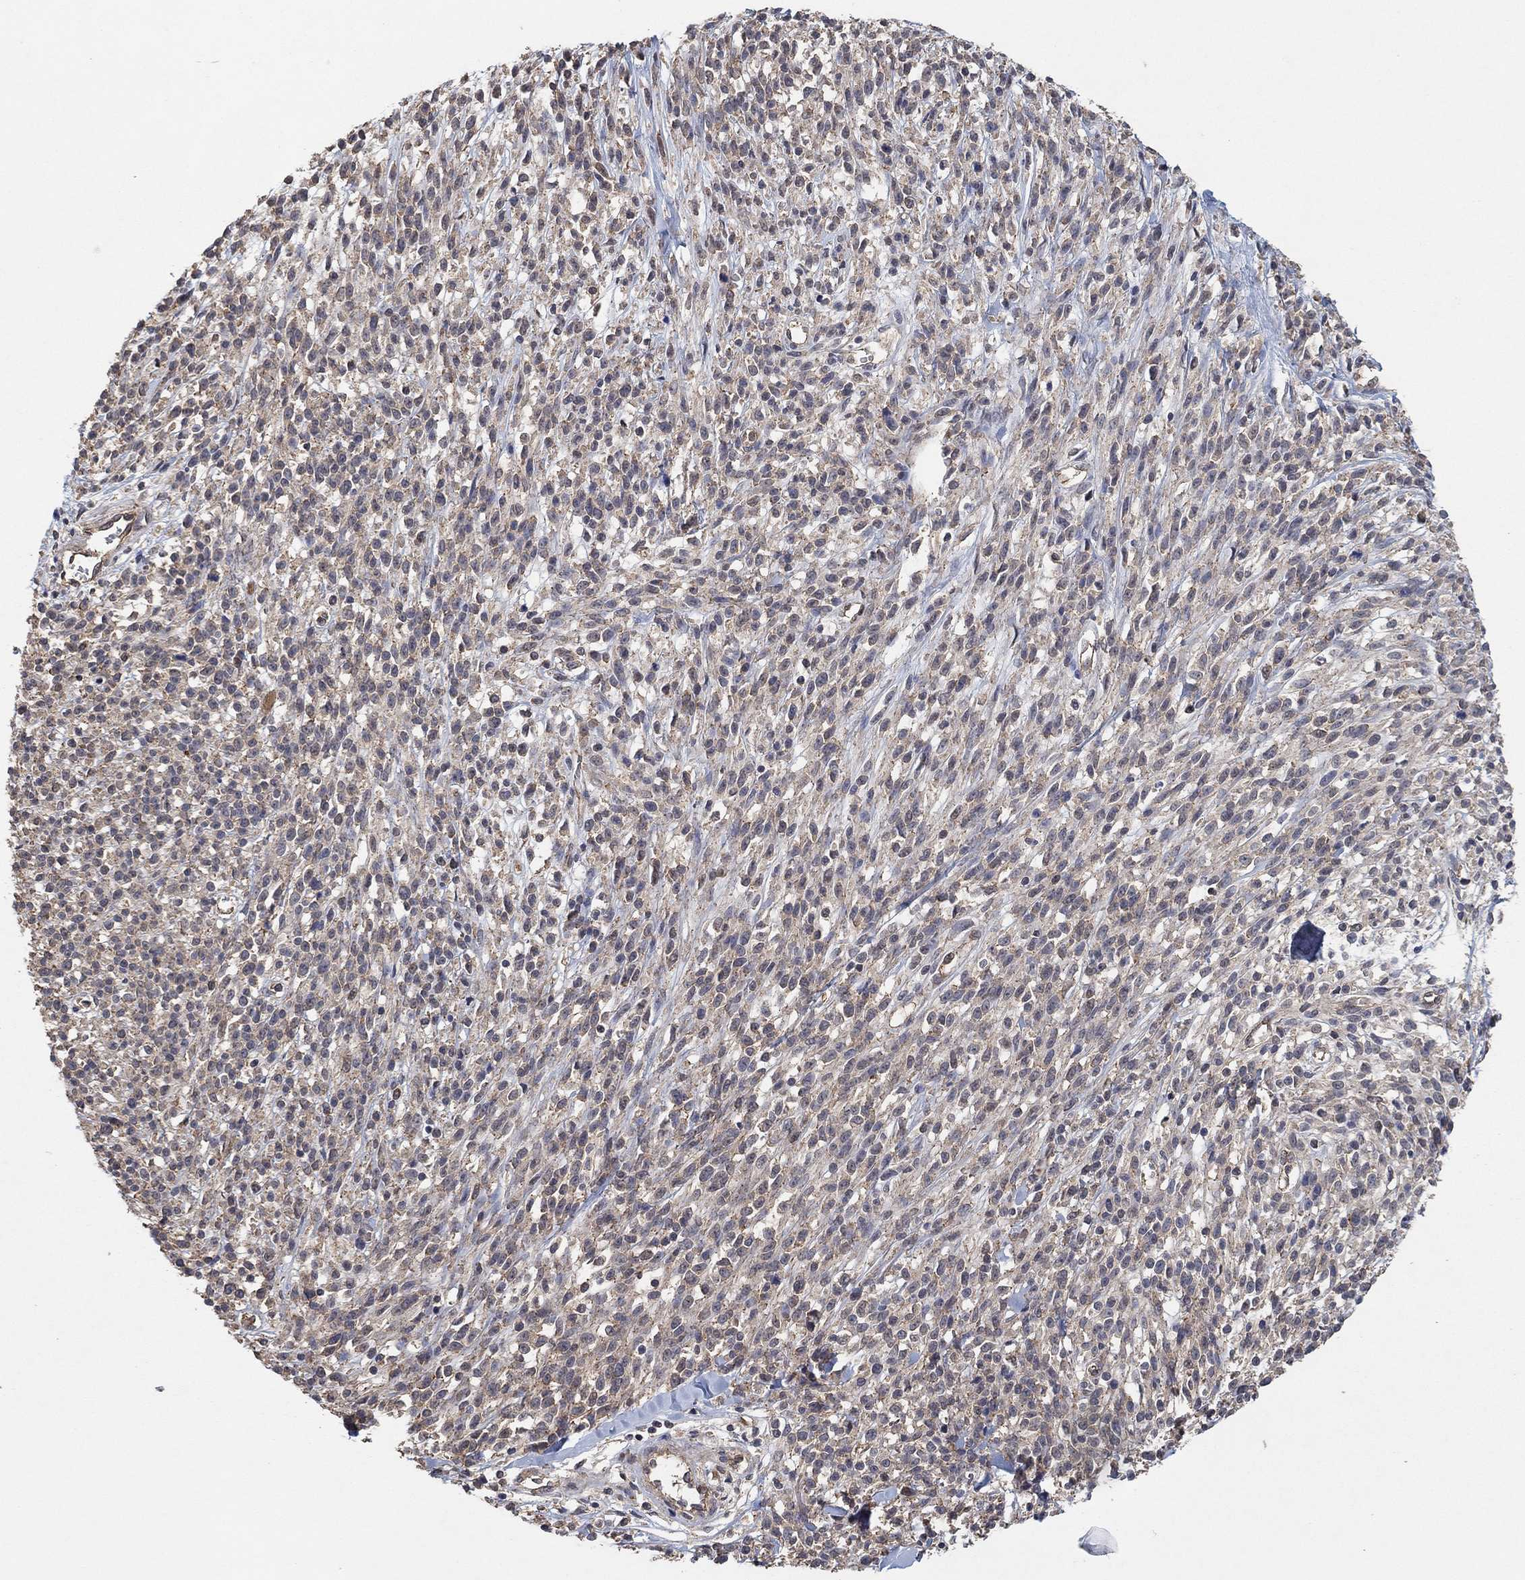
{"staining": {"intensity": "negative", "quantity": "none", "location": "none"}, "tissue": "melanoma", "cell_type": "Tumor cells", "image_type": "cancer", "snomed": [{"axis": "morphology", "description": "Malignant melanoma, NOS"}, {"axis": "topography", "description": "Skin"}, {"axis": "topography", "description": "Skin of trunk"}], "caption": "IHC histopathology image of malignant melanoma stained for a protein (brown), which shows no positivity in tumor cells. The staining is performed using DAB (3,3'-diaminobenzidine) brown chromogen with nuclei counter-stained in using hematoxylin.", "gene": "MCUR1", "patient": {"sex": "male", "age": 74}}